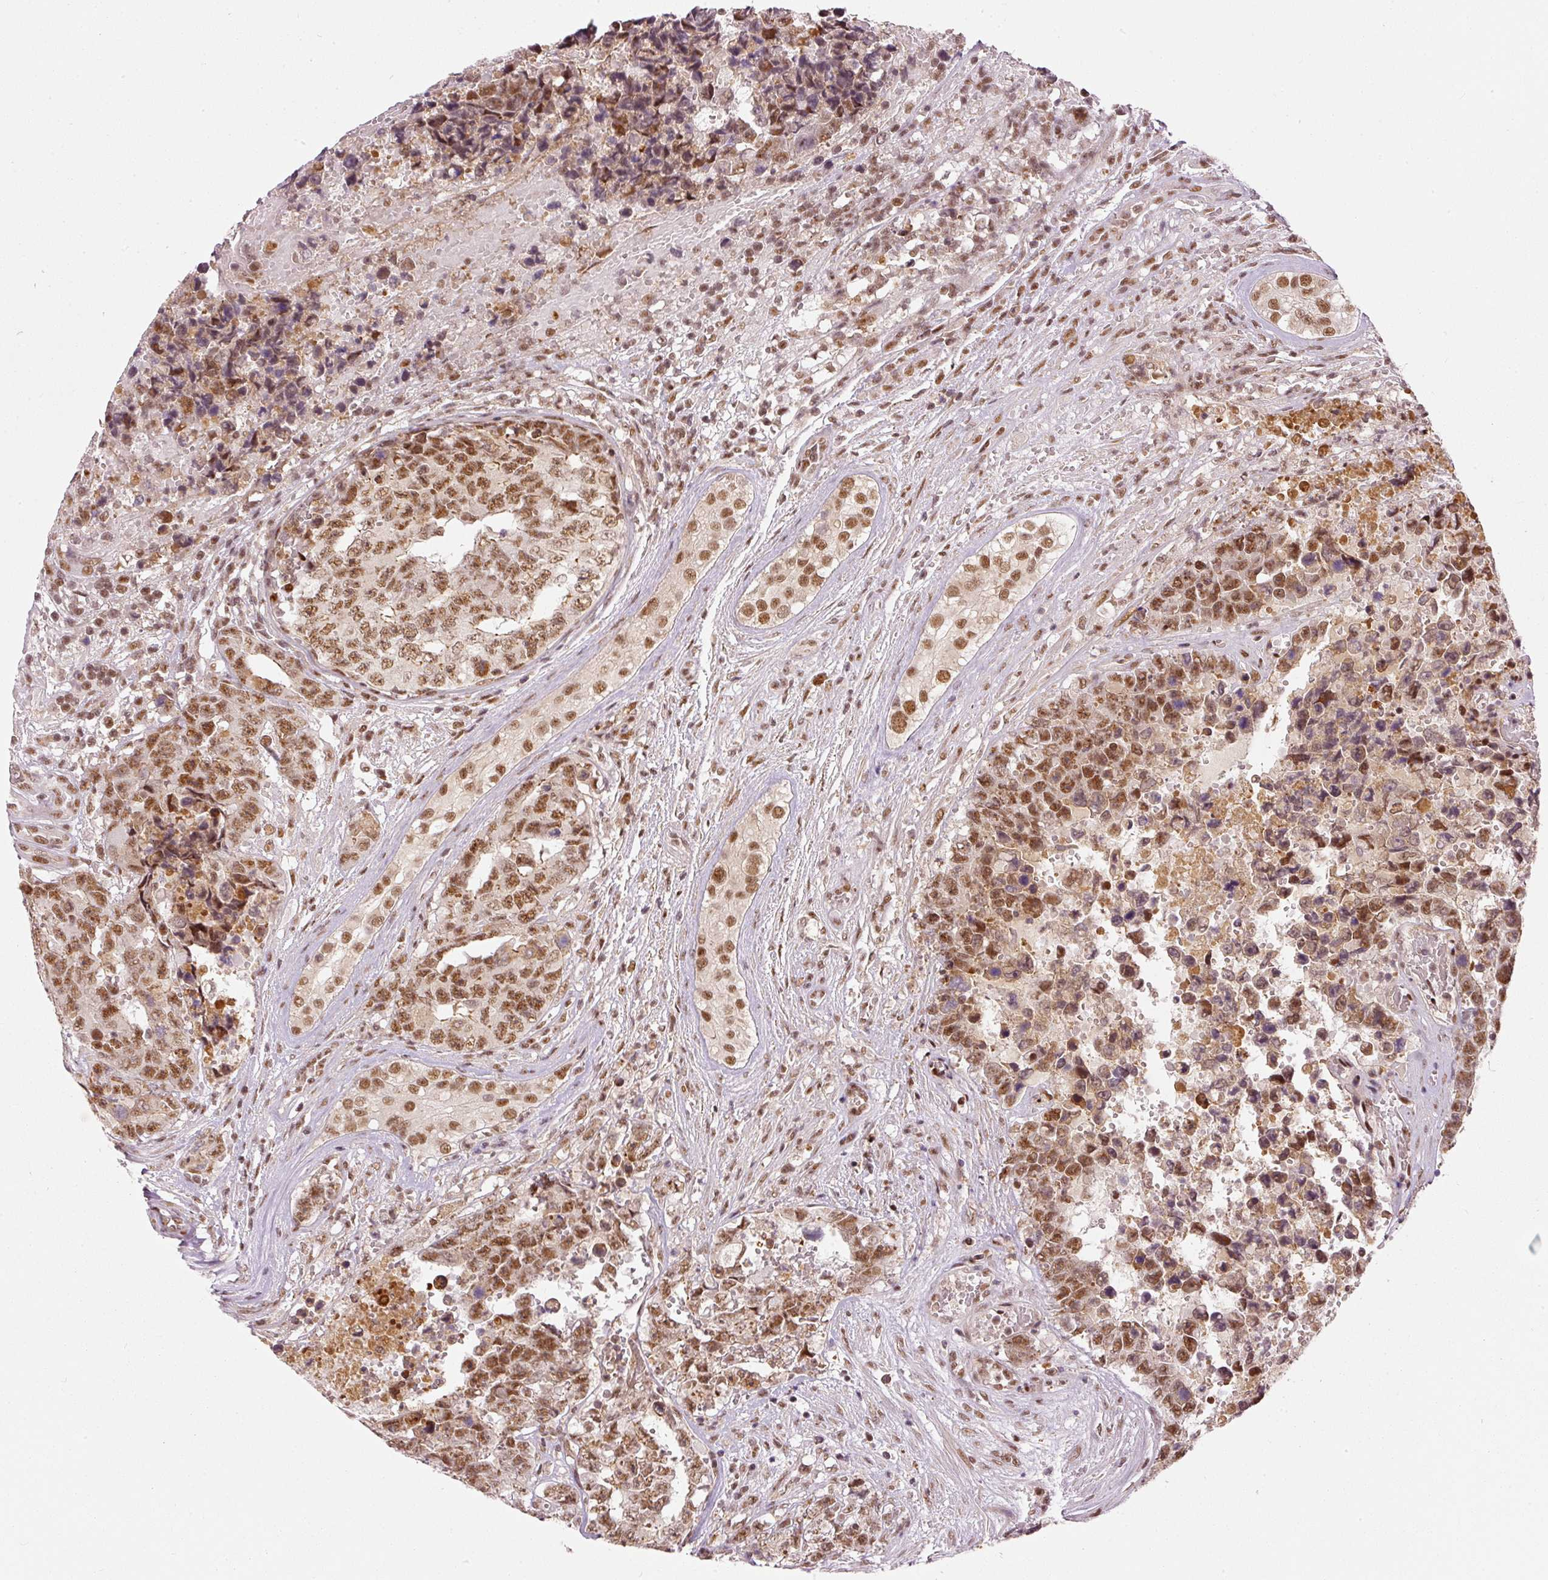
{"staining": {"intensity": "moderate", "quantity": ">75%", "location": "nuclear"}, "tissue": "testis cancer", "cell_type": "Tumor cells", "image_type": "cancer", "snomed": [{"axis": "morphology", "description": "Normal tissue, NOS"}, {"axis": "morphology", "description": "Carcinoma, Embryonal, NOS"}, {"axis": "topography", "description": "Testis"}, {"axis": "topography", "description": "Epididymis"}], "caption": "An immunohistochemistry (IHC) micrograph of neoplastic tissue is shown. Protein staining in brown highlights moderate nuclear positivity in testis cancer (embryonal carcinoma) within tumor cells.", "gene": "THOC6", "patient": {"sex": "male", "age": 25}}